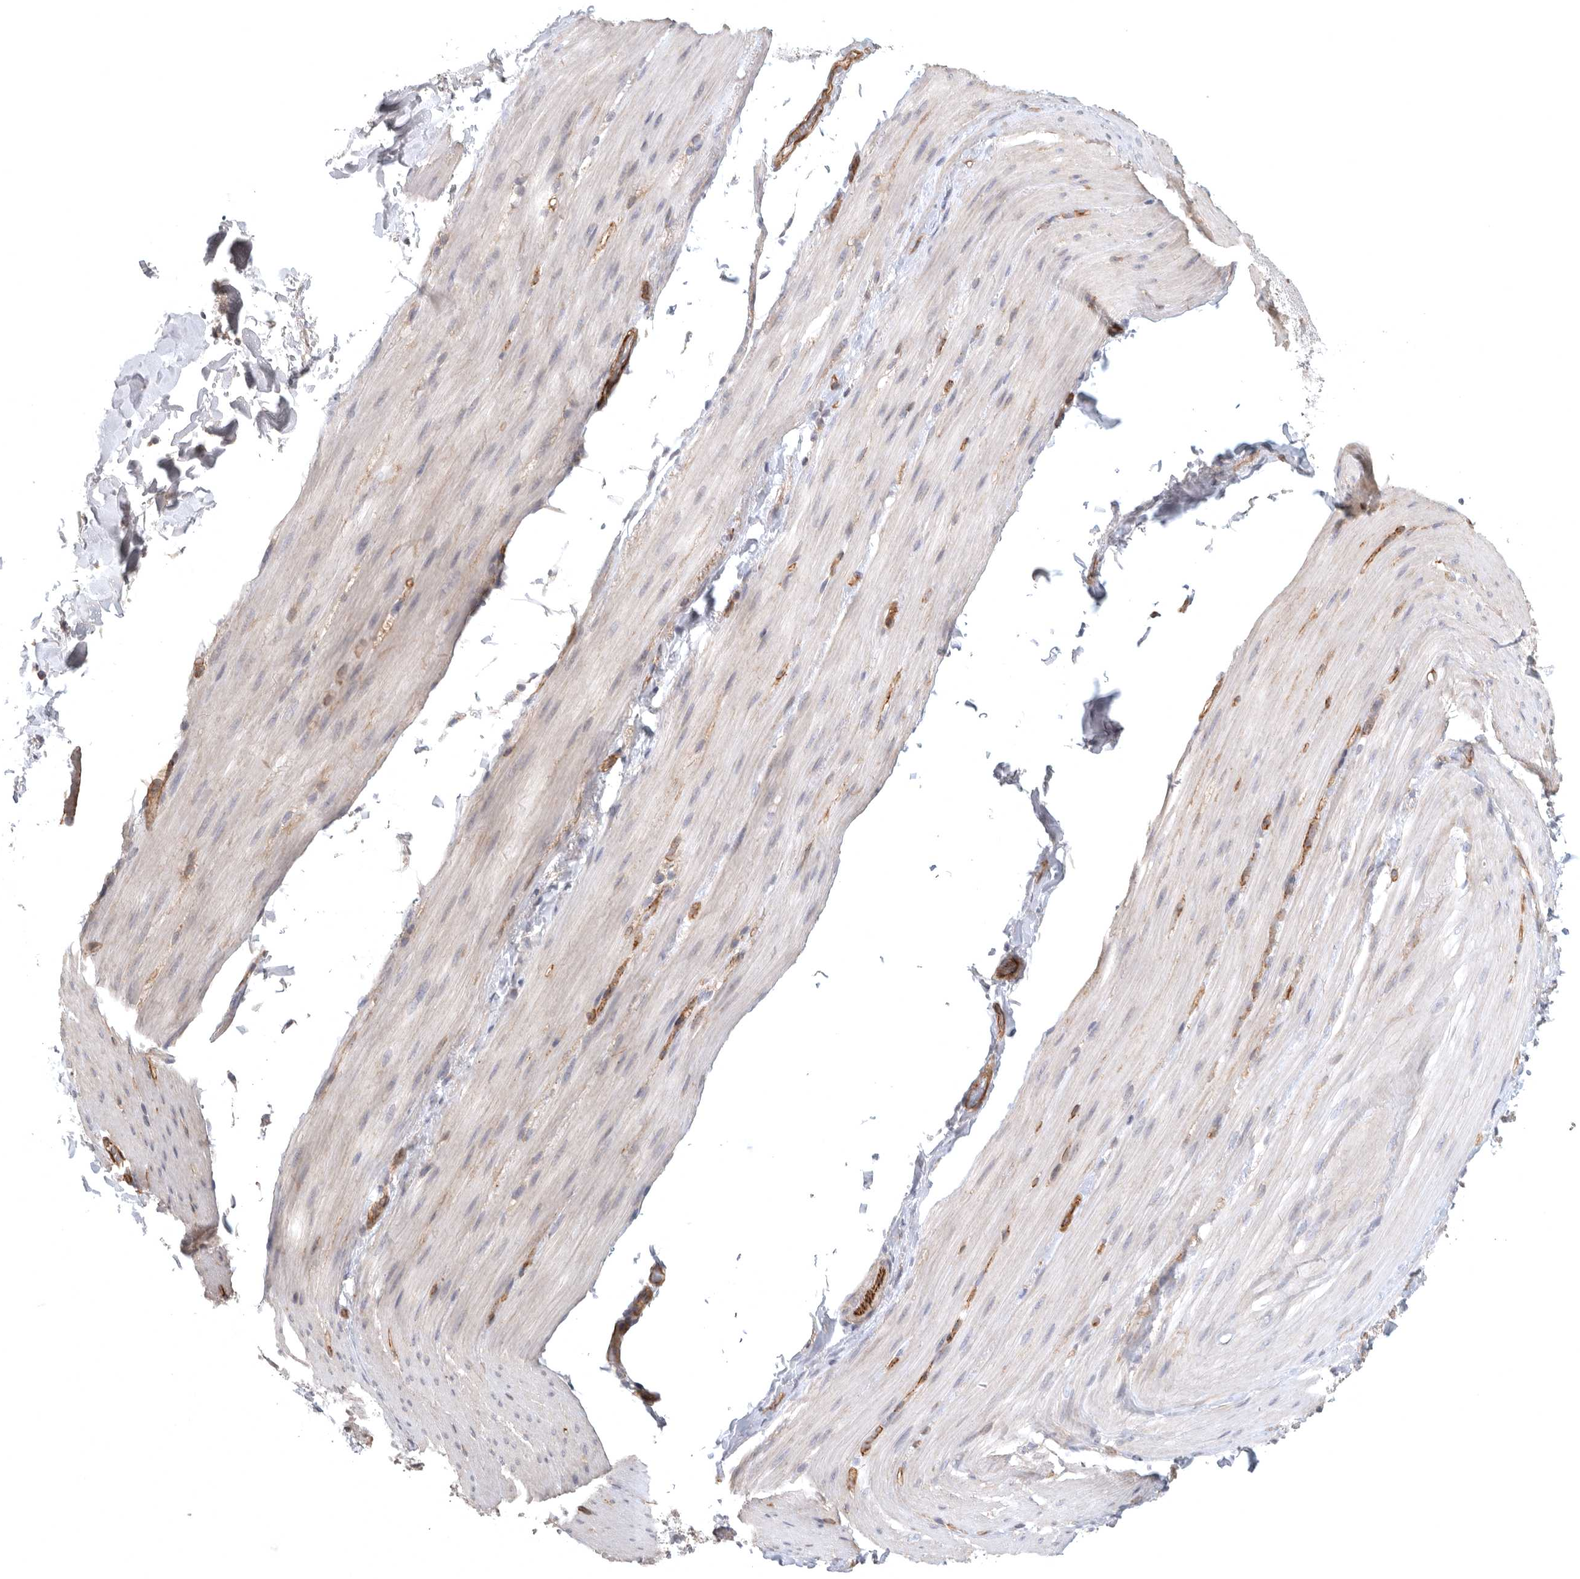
{"staining": {"intensity": "weak", "quantity": "25%-75%", "location": "cytoplasmic/membranous"}, "tissue": "smooth muscle", "cell_type": "Smooth muscle cells", "image_type": "normal", "snomed": [{"axis": "morphology", "description": "Normal tissue, NOS"}, {"axis": "topography", "description": "Smooth muscle"}, {"axis": "topography", "description": "Small intestine"}], "caption": "Brown immunohistochemical staining in unremarkable smooth muscle demonstrates weak cytoplasmic/membranous positivity in about 25%-75% of smooth muscle cells. The staining is performed using DAB (3,3'-diaminobenzidine) brown chromogen to label protein expression. The nuclei are counter-stained blue using hematoxylin.", "gene": "LONRF1", "patient": {"sex": "female", "age": 84}}